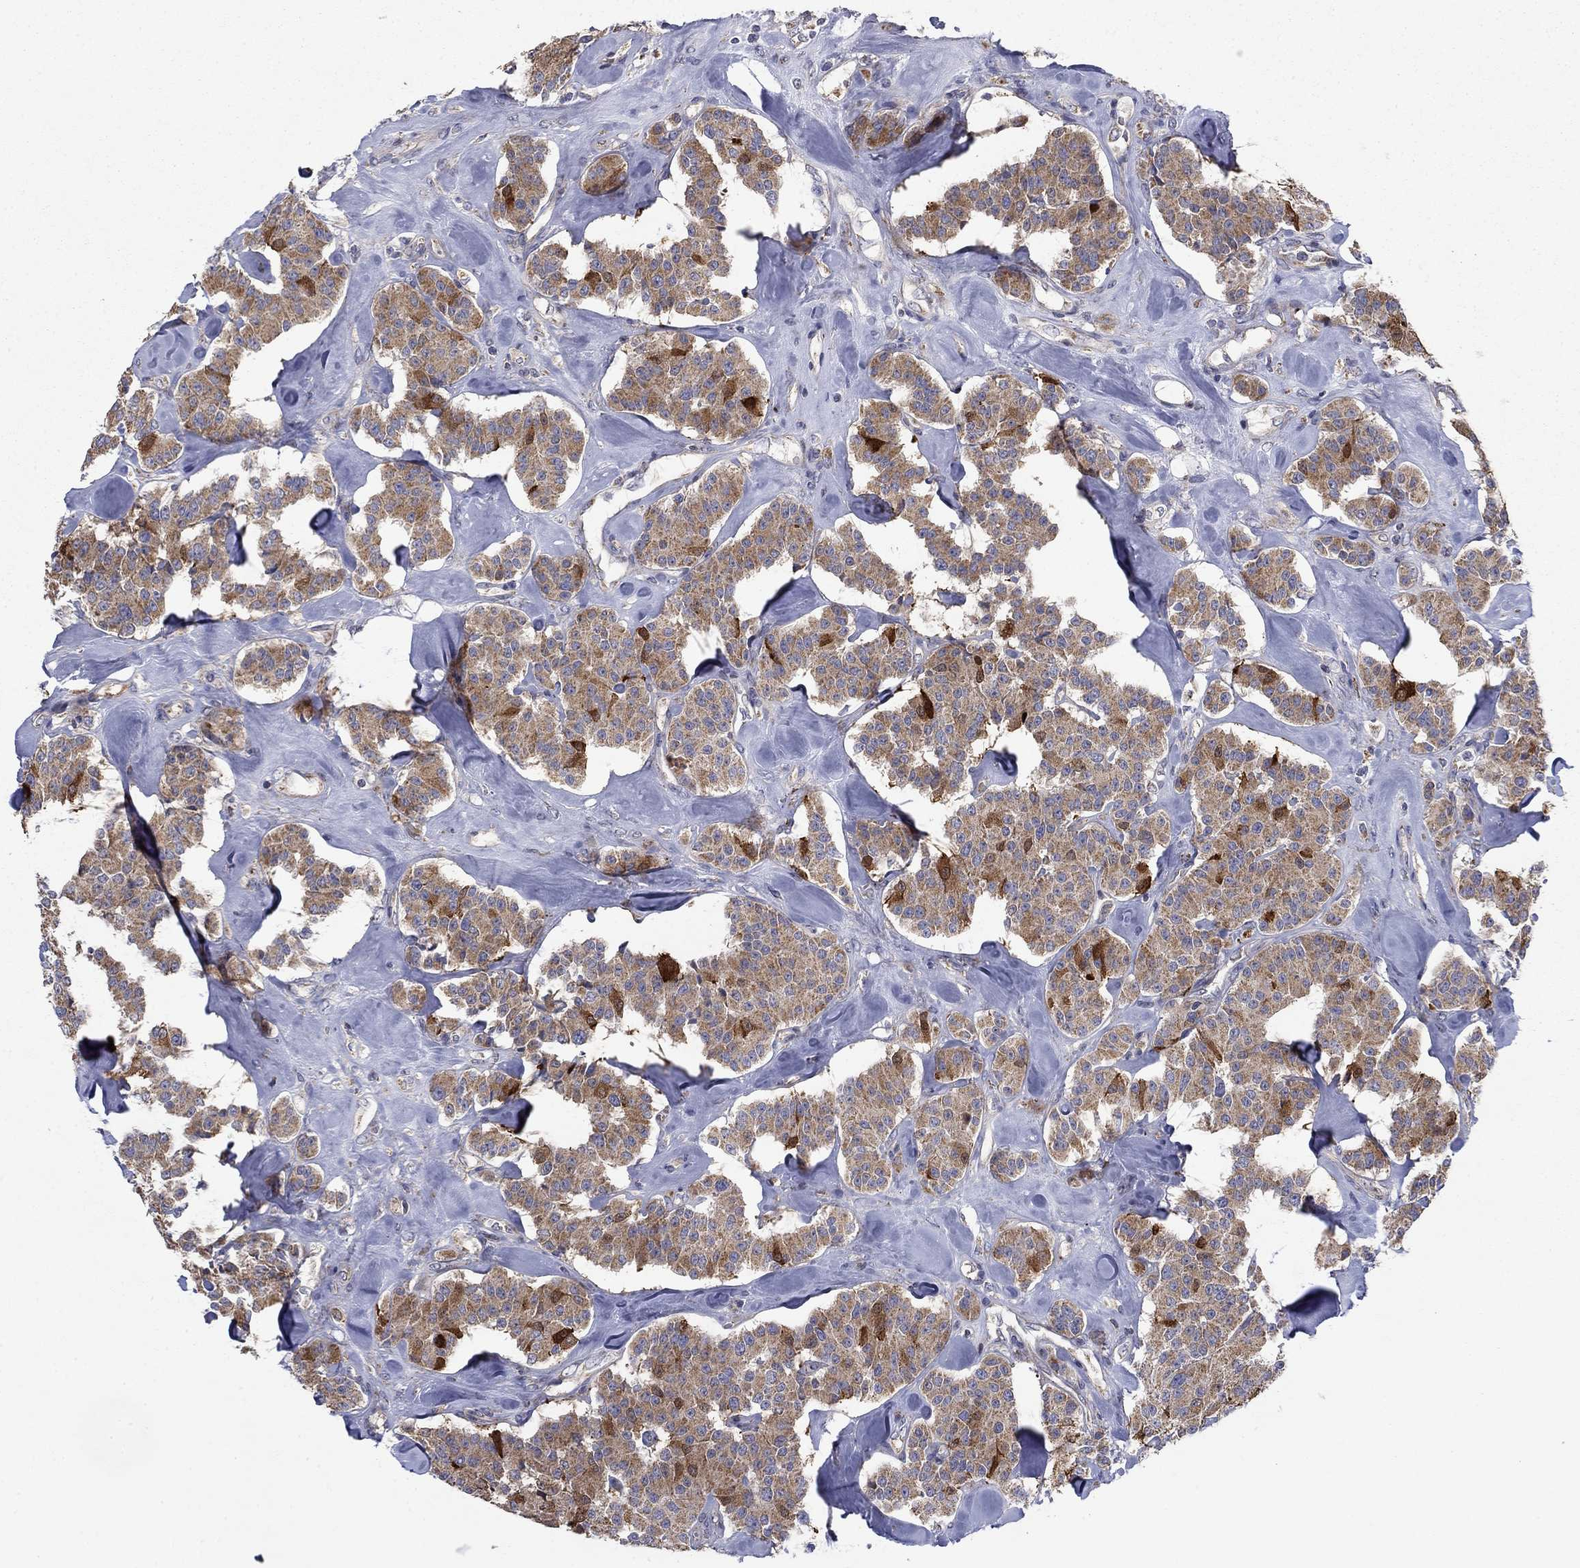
{"staining": {"intensity": "moderate", "quantity": ">75%", "location": "cytoplasmic/membranous"}, "tissue": "carcinoid", "cell_type": "Tumor cells", "image_type": "cancer", "snomed": [{"axis": "morphology", "description": "Carcinoid, malignant, NOS"}, {"axis": "topography", "description": "Pancreas"}], "caption": "A photomicrograph of carcinoid stained for a protein shows moderate cytoplasmic/membranous brown staining in tumor cells.", "gene": "MMAA", "patient": {"sex": "male", "age": 41}}